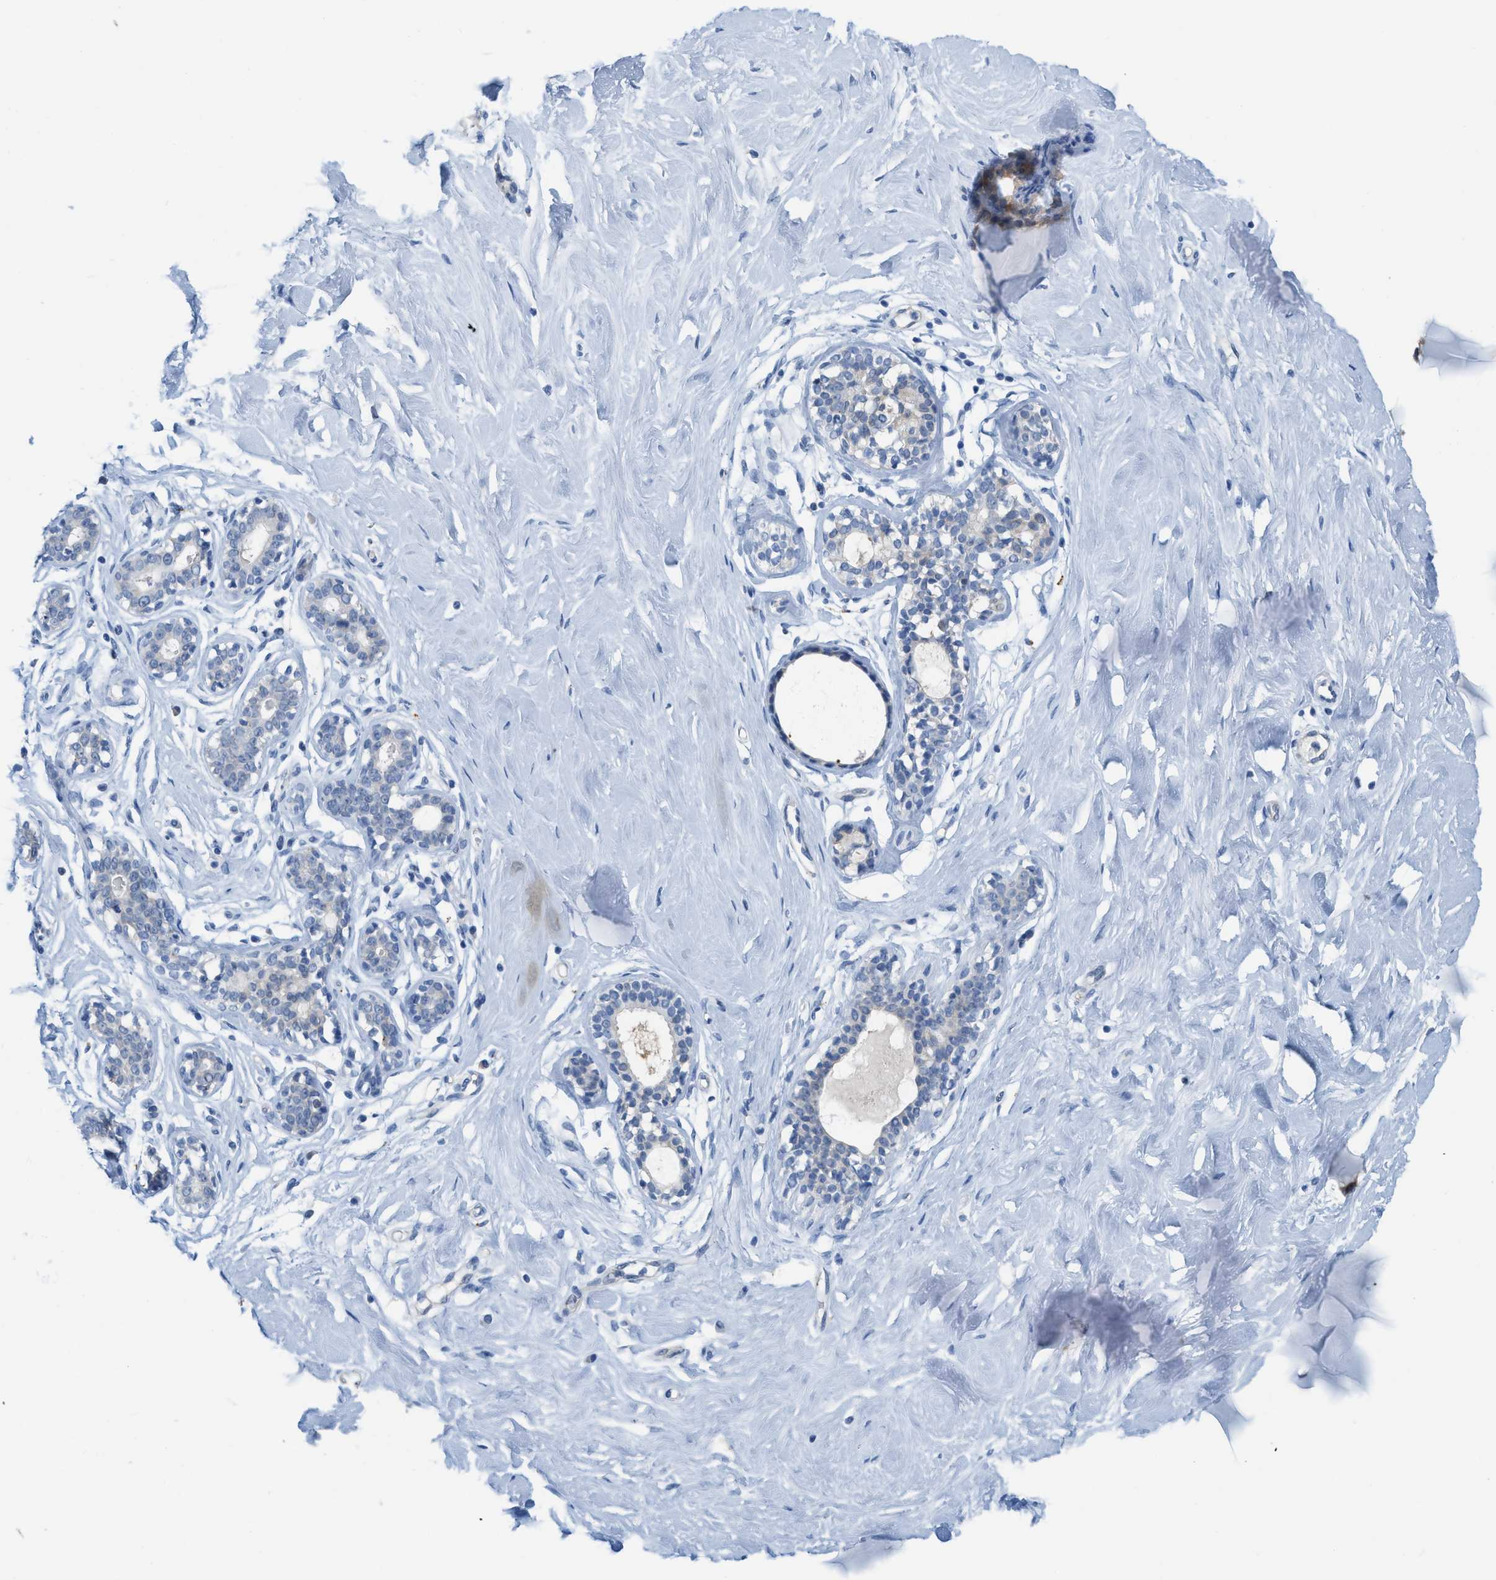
{"staining": {"intensity": "negative", "quantity": "none", "location": "none"}, "tissue": "breast", "cell_type": "Adipocytes", "image_type": "normal", "snomed": [{"axis": "morphology", "description": "Normal tissue, NOS"}, {"axis": "topography", "description": "Breast"}], "caption": "Immunohistochemistry image of normal breast stained for a protein (brown), which demonstrates no positivity in adipocytes. (Brightfield microscopy of DAB (3,3'-diaminobenzidine) IHC at high magnification).", "gene": "CSTB", "patient": {"sex": "female", "age": 23}}